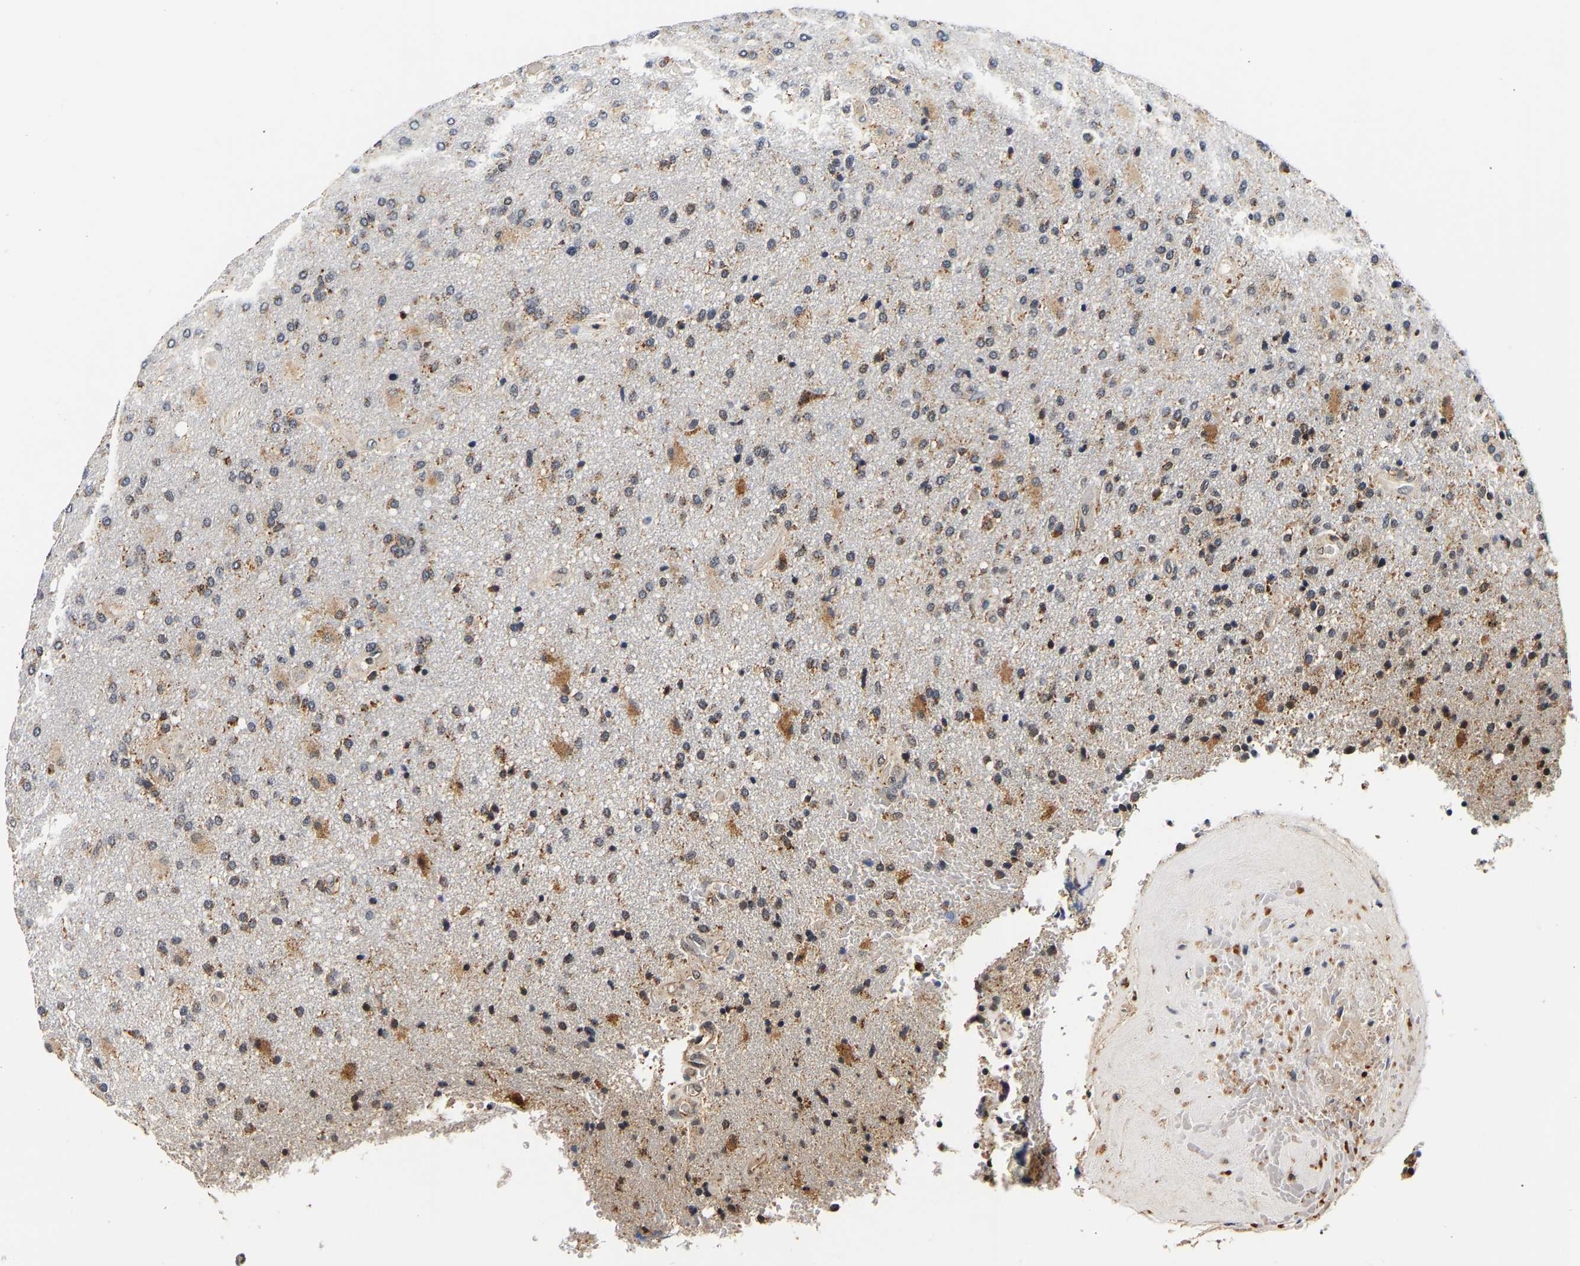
{"staining": {"intensity": "moderate", "quantity": "25%-75%", "location": "cytoplasmic/membranous"}, "tissue": "glioma", "cell_type": "Tumor cells", "image_type": "cancer", "snomed": [{"axis": "morphology", "description": "Glioma, malignant, High grade"}, {"axis": "topography", "description": "Brain"}], "caption": "Immunohistochemical staining of glioma displays medium levels of moderate cytoplasmic/membranous staining in approximately 25%-75% of tumor cells.", "gene": "SMU1", "patient": {"sex": "male", "age": 72}}